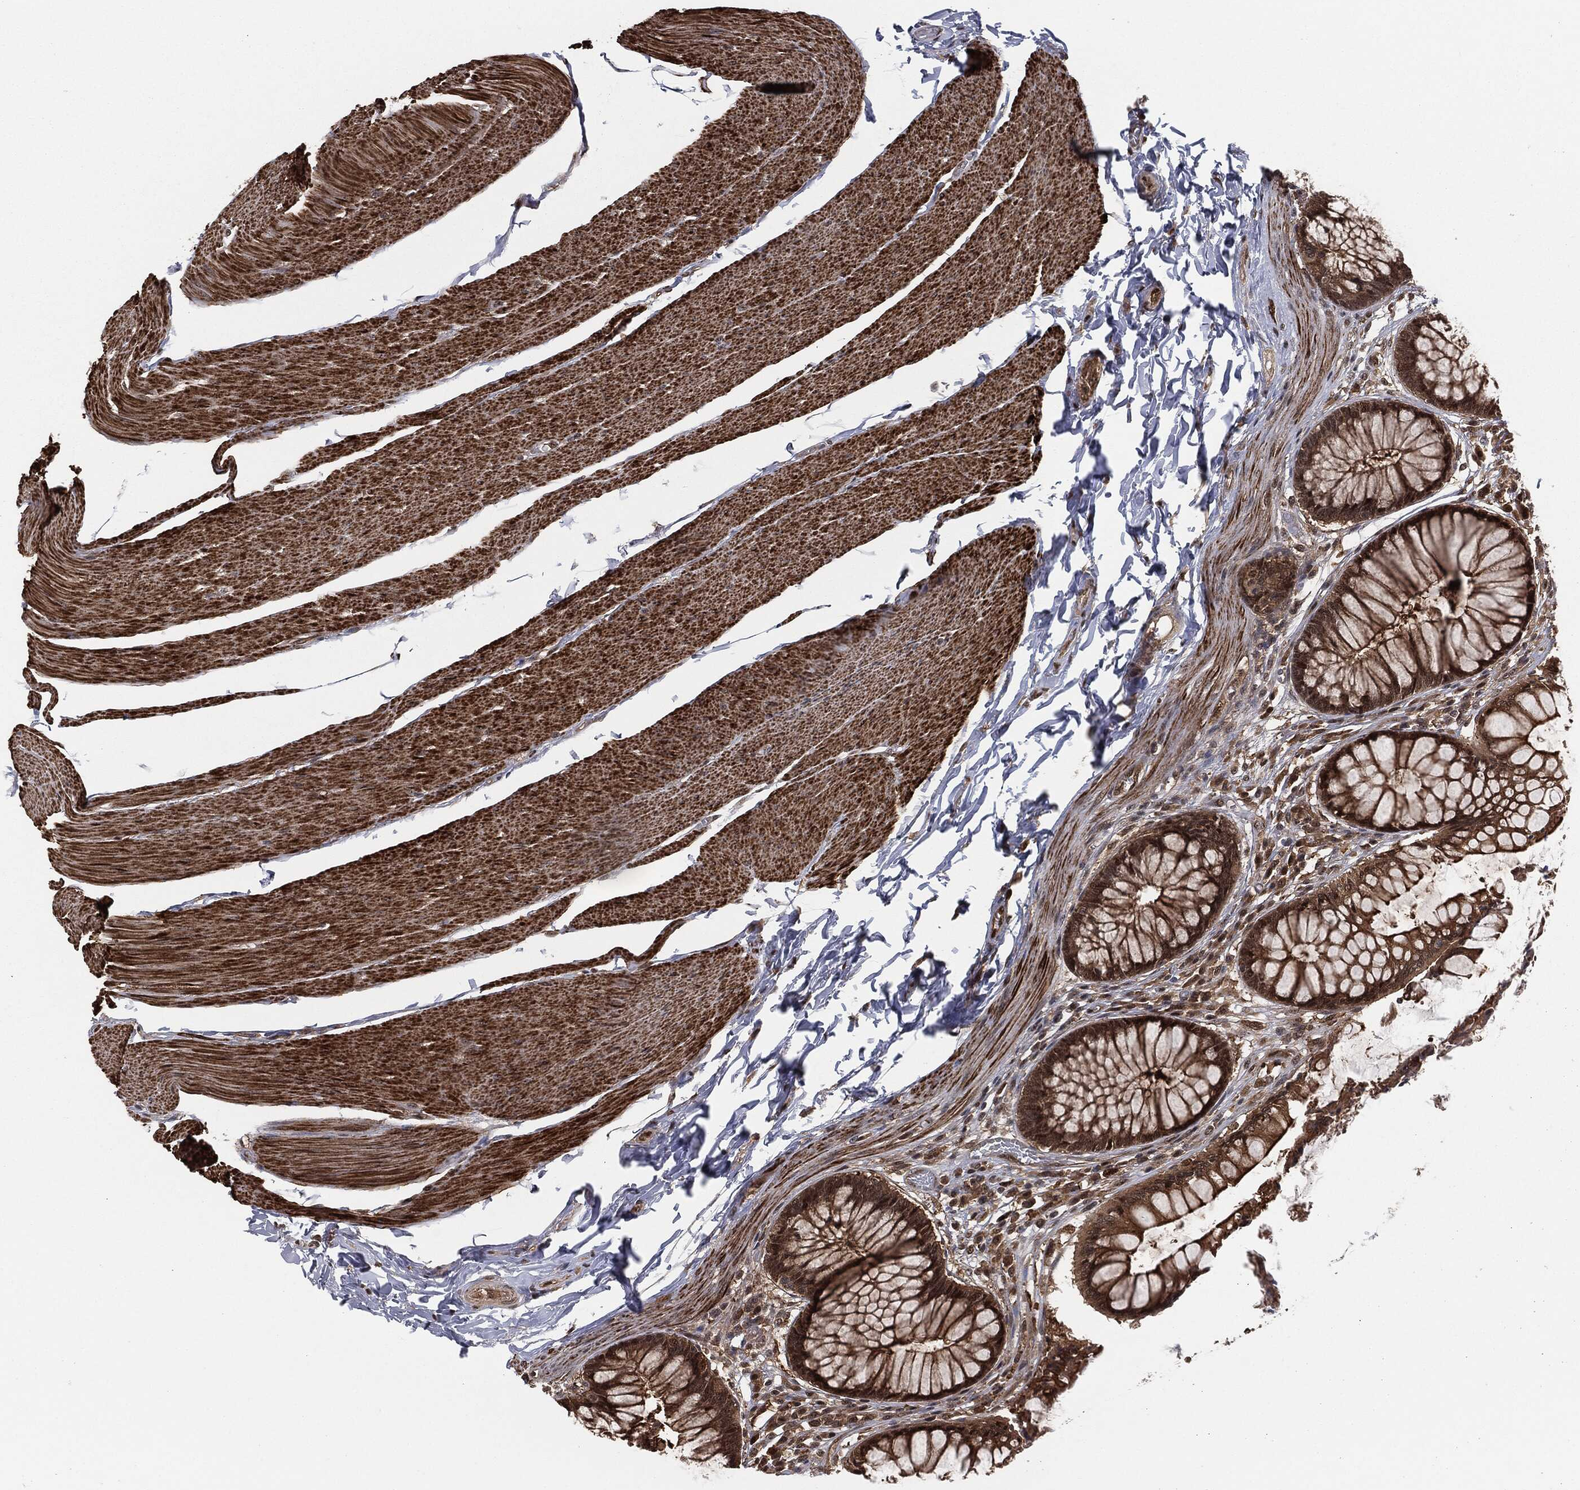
{"staining": {"intensity": "moderate", "quantity": ">75%", "location": "cytoplasmic/membranous"}, "tissue": "rectum", "cell_type": "Glandular cells", "image_type": "normal", "snomed": [{"axis": "morphology", "description": "Normal tissue, NOS"}, {"axis": "topography", "description": "Rectum"}], "caption": "Moderate cytoplasmic/membranous positivity for a protein is appreciated in about >75% of glandular cells of unremarkable rectum using IHC.", "gene": "CAPRIN2", "patient": {"sex": "female", "age": 58}}